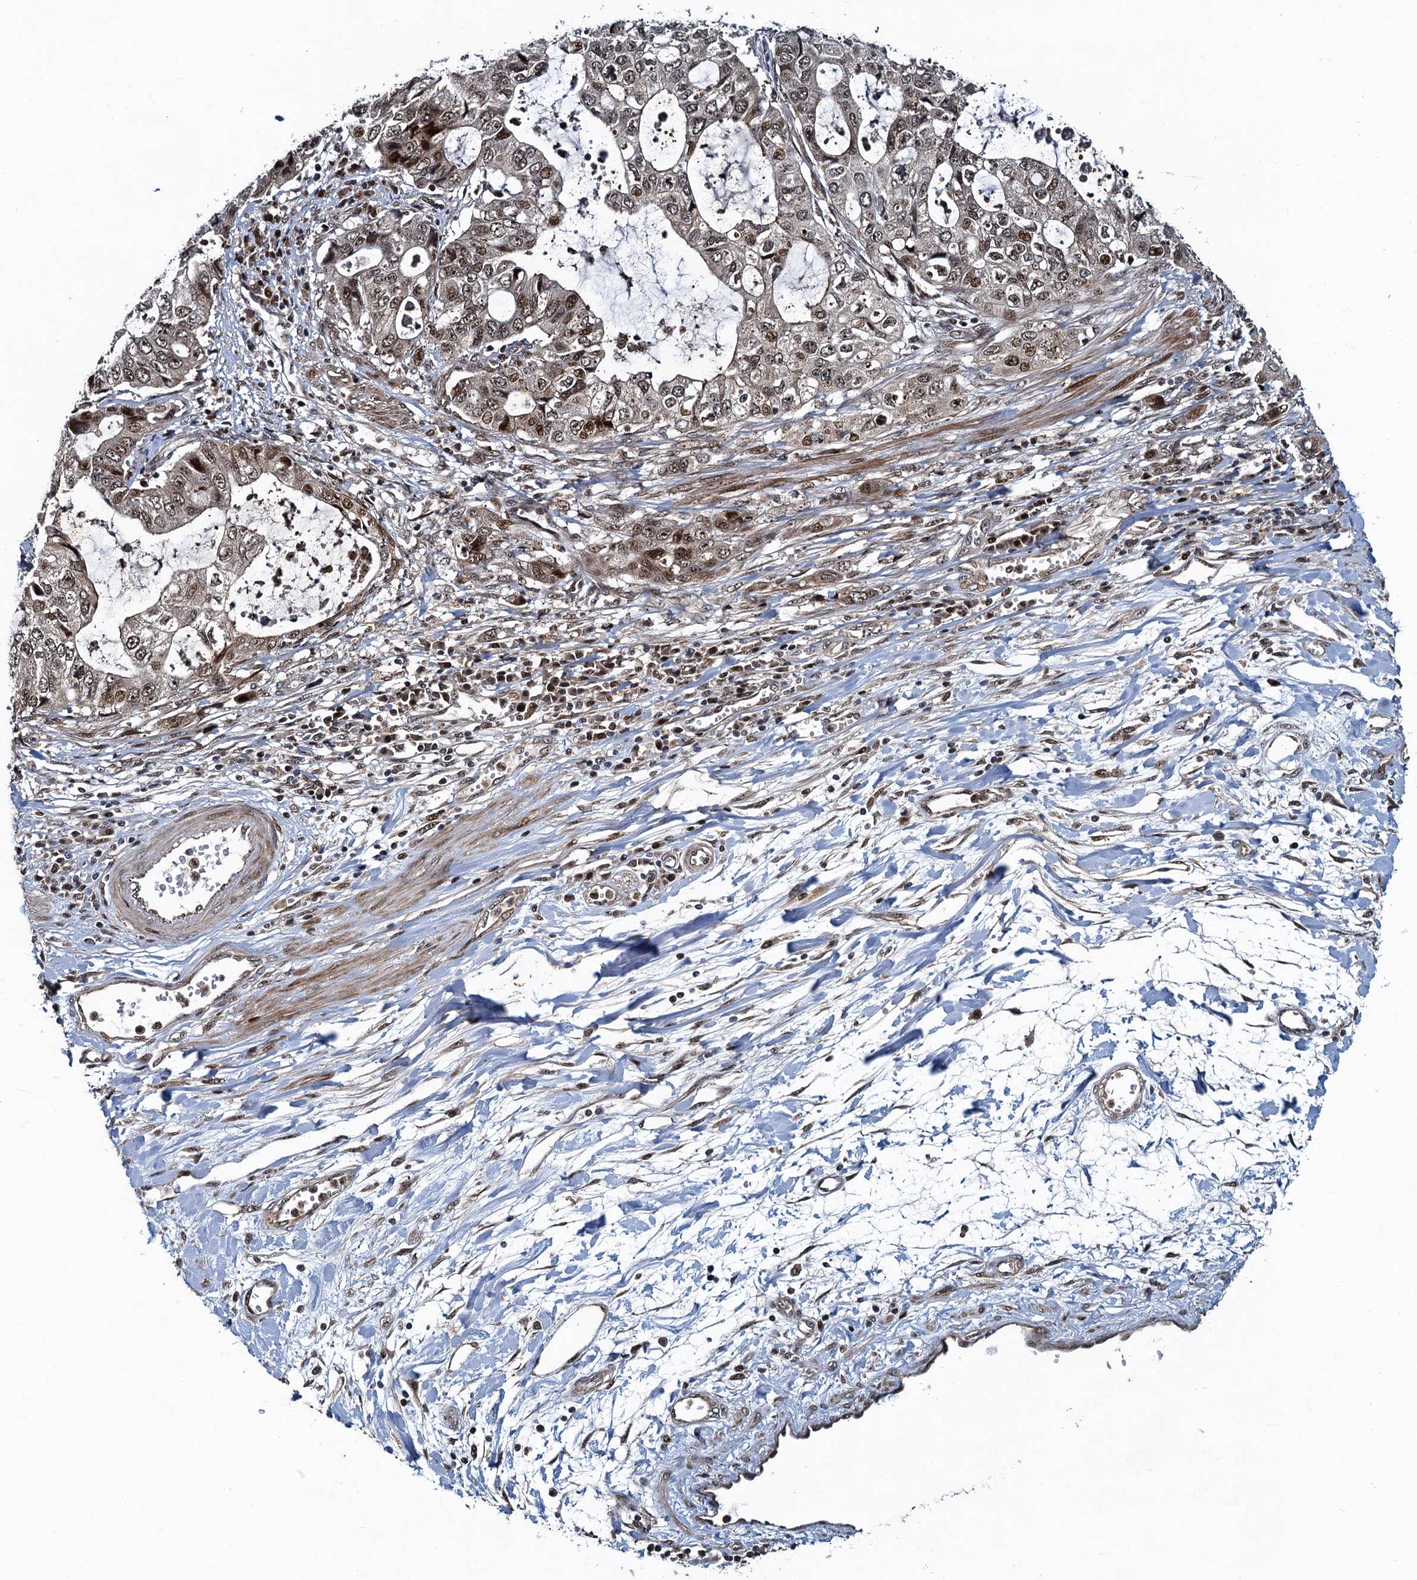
{"staining": {"intensity": "moderate", "quantity": ">75%", "location": "nuclear"}, "tissue": "stomach cancer", "cell_type": "Tumor cells", "image_type": "cancer", "snomed": [{"axis": "morphology", "description": "Adenocarcinoma, NOS"}, {"axis": "topography", "description": "Stomach, upper"}], "caption": "Stomach adenocarcinoma stained with a brown dye shows moderate nuclear positive positivity in about >75% of tumor cells.", "gene": "ATOSA", "patient": {"sex": "female", "age": 52}}